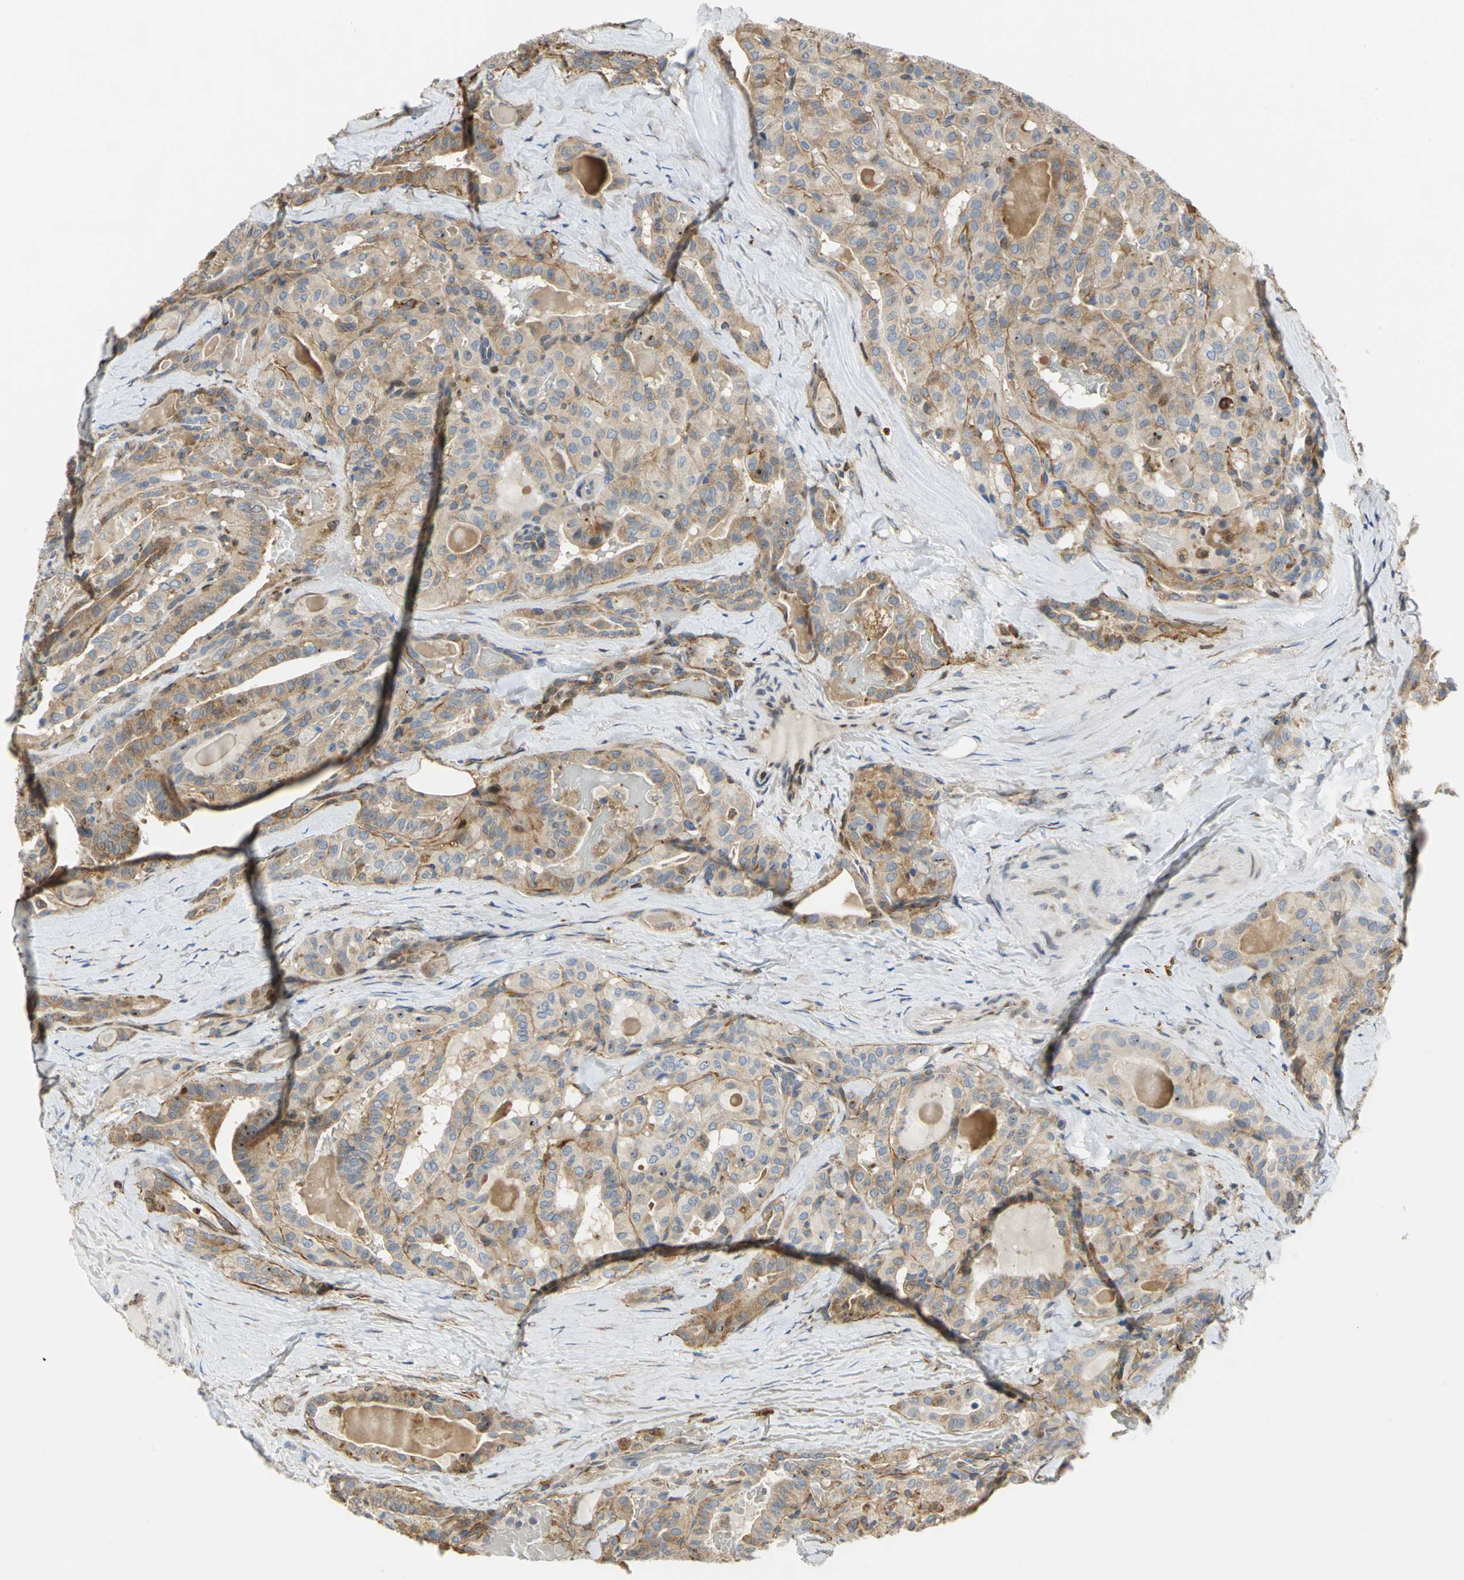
{"staining": {"intensity": "moderate", "quantity": ">75%", "location": "cytoplasmic/membranous"}, "tissue": "thyroid cancer", "cell_type": "Tumor cells", "image_type": "cancer", "snomed": [{"axis": "morphology", "description": "Papillary adenocarcinoma, NOS"}, {"axis": "topography", "description": "Thyroid gland"}], "caption": "Papillary adenocarcinoma (thyroid) stained with a protein marker displays moderate staining in tumor cells.", "gene": "YBX1", "patient": {"sex": "male", "age": 77}}